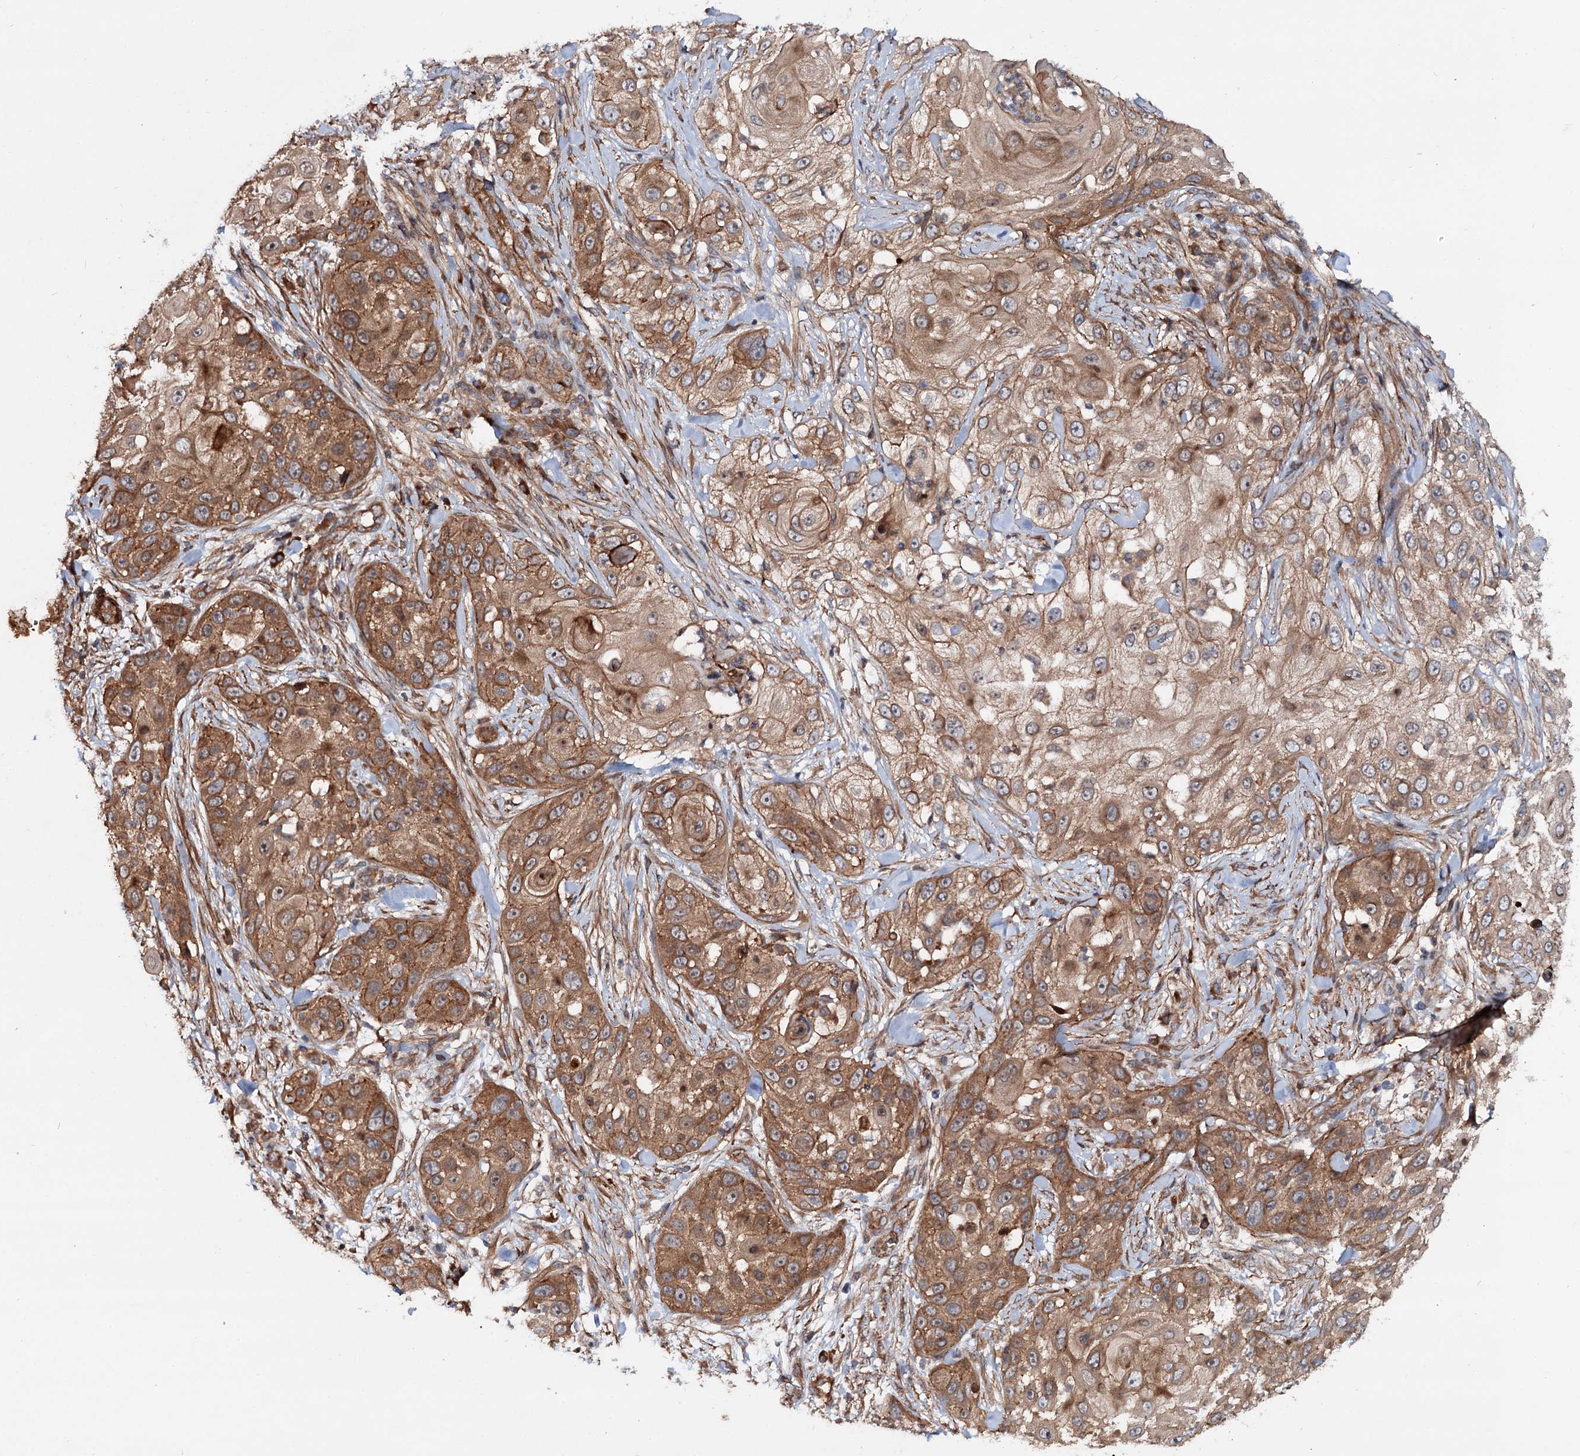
{"staining": {"intensity": "moderate", "quantity": ">75%", "location": "cytoplasmic/membranous"}, "tissue": "skin cancer", "cell_type": "Tumor cells", "image_type": "cancer", "snomed": [{"axis": "morphology", "description": "Squamous cell carcinoma, NOS"}, {"axis": "topography", "description": "Skin"}], "caption": "Immunohistochemical staining of skin cancer displays moderate cytoplasmic/membranous protein staining in about >75% of tumor cells.", "gene": "ADGRG4", "patient": {"sex": "female", "age": 44}}